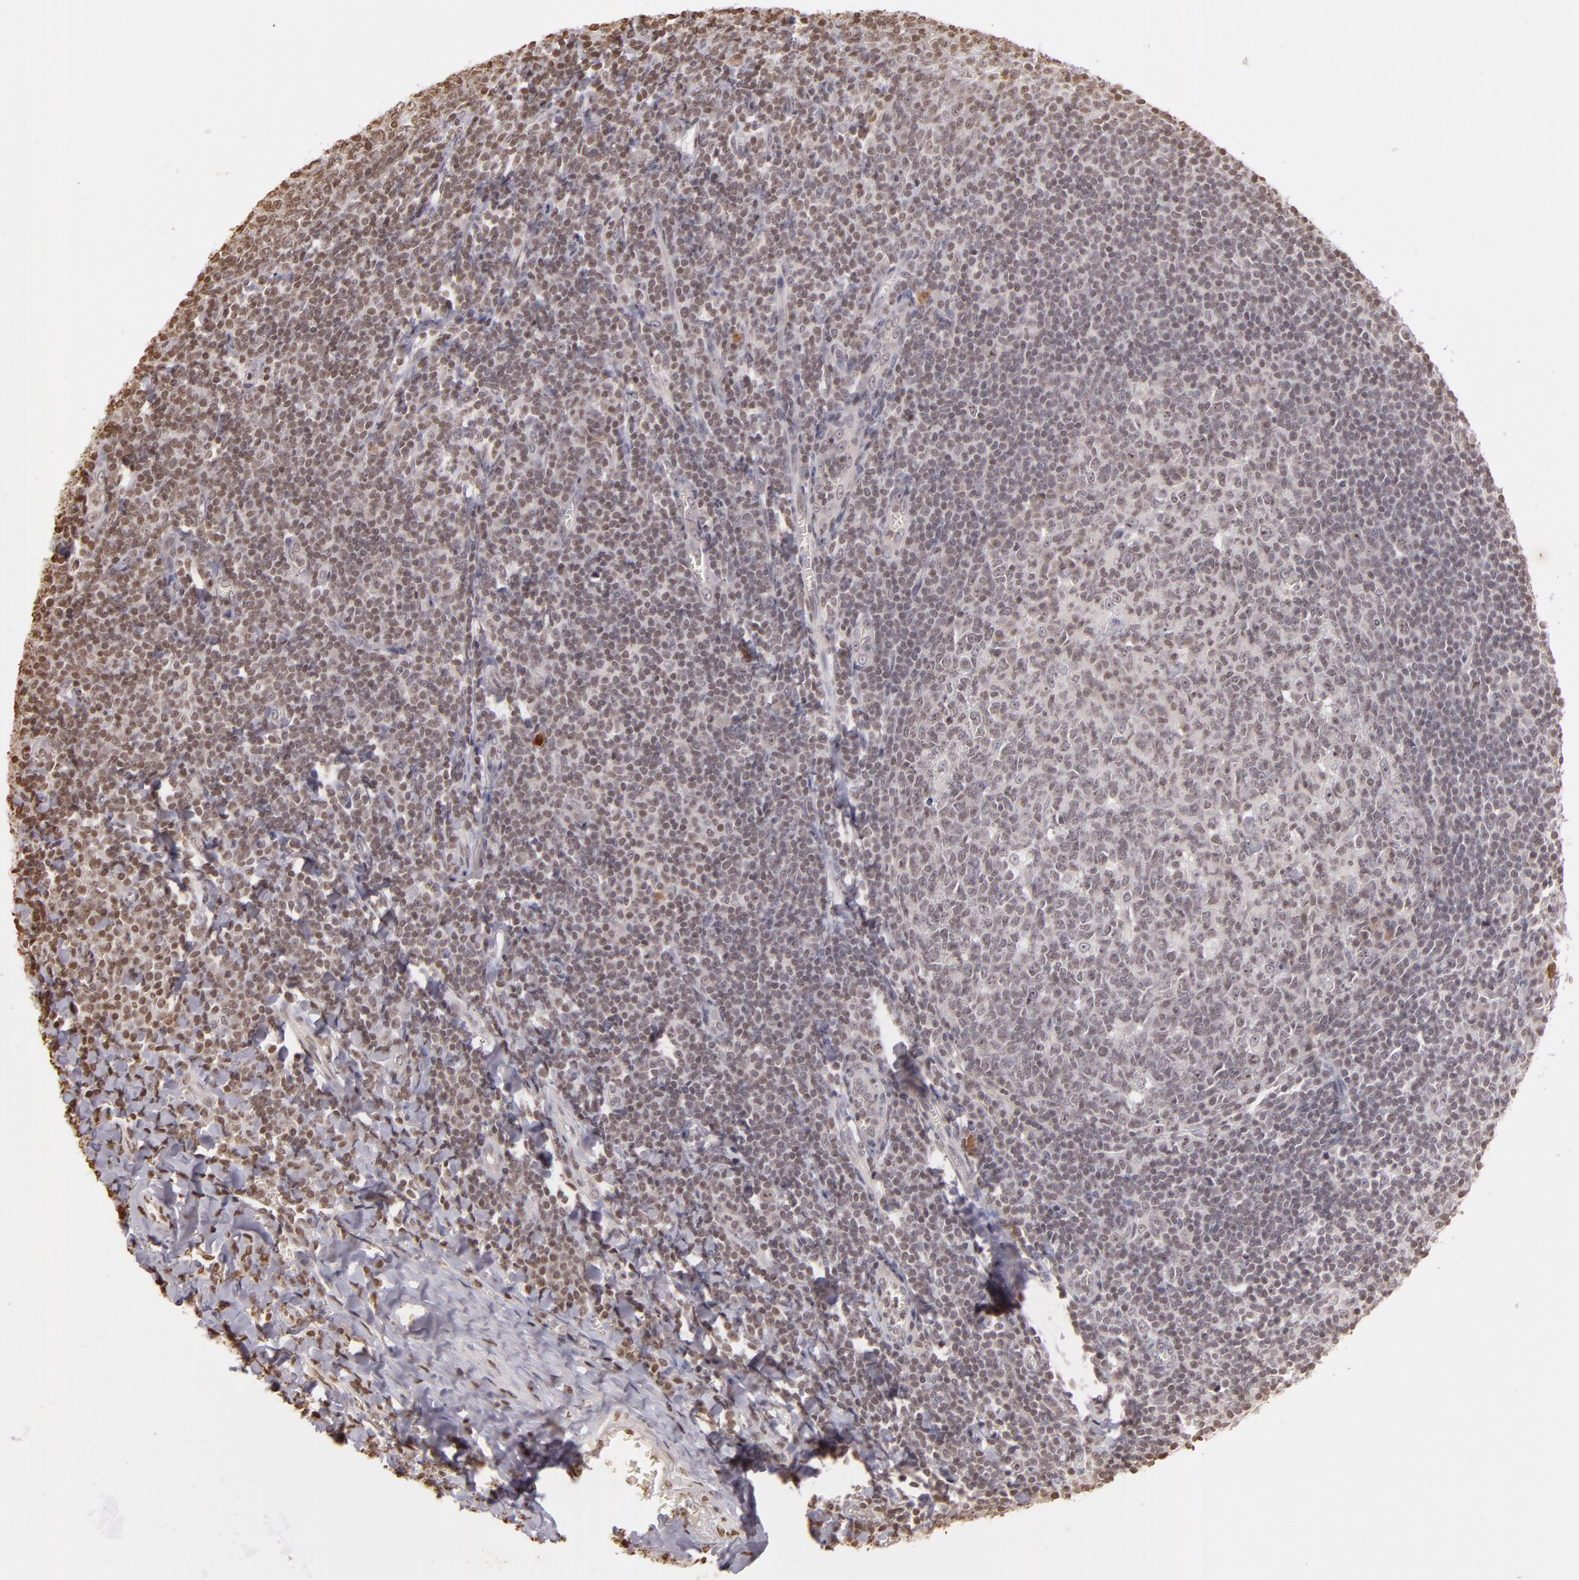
{"staining": {"intensity": "weak", "quantity": "<25%", "location": "nuclear"}, "tissue": "tonsil", "cell_type": "Germinal center cells", "image_type": "normal", "snomed": [{"axis": "morphology", "description": "Normal tissue, NOS"}, {"axis": "topography", "description": "Tonsil"}], "caption": "A histopathology image of tonsil stained for a protein shows no brown staining in germinal center cells. Brightfield microscopy of immunohistochemistry stained with DAB (brown) and hematoxylin (blue), captured at high magnification.", "gene": "THRB", "patient": {"sex": "male", "age": 31}}